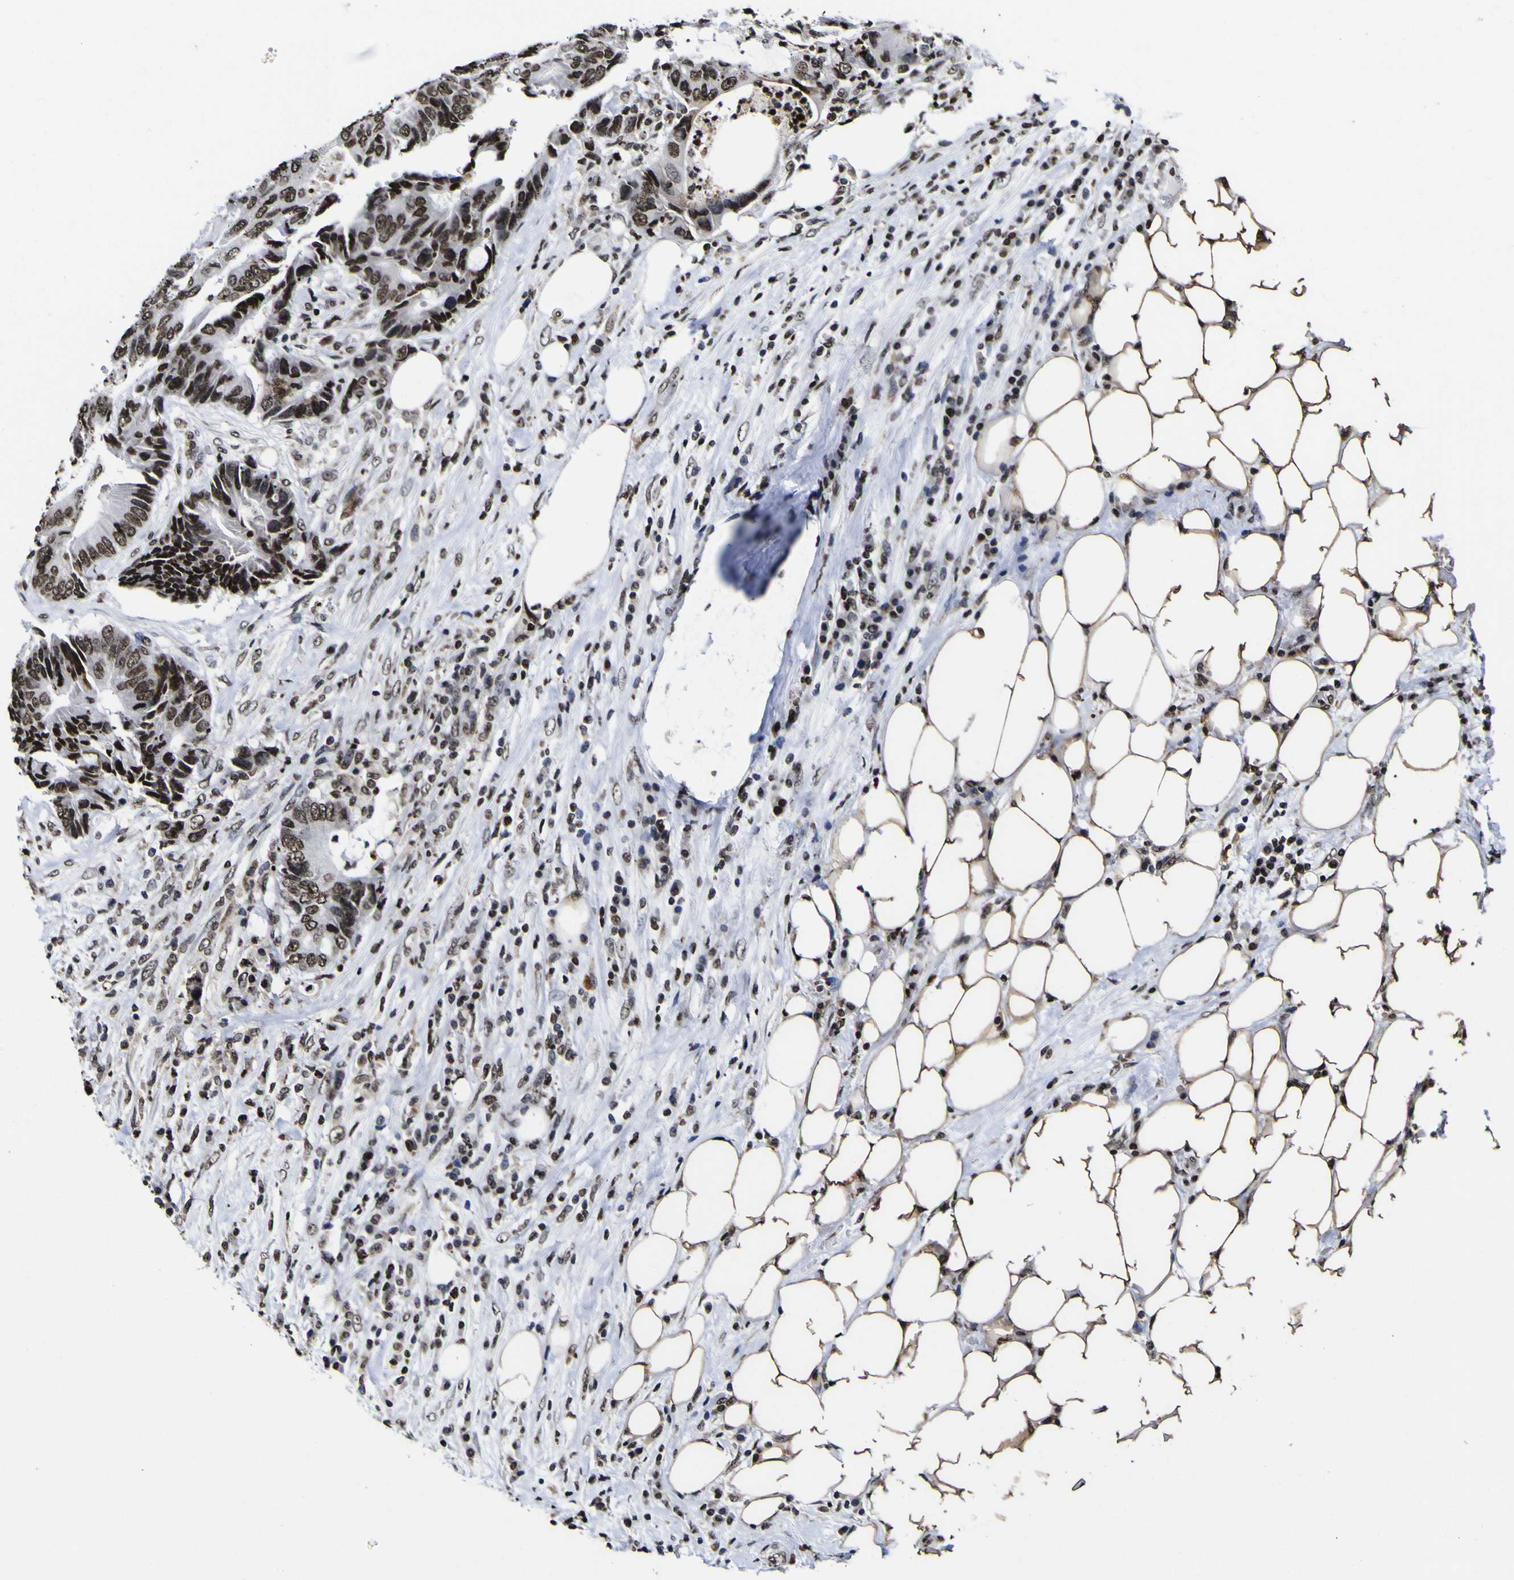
{"staining": {"intensity": "strong", "quantity": ">75%", "location": "nuclear"}, "tissue": "colorectal cancer", "cell_type": "Tumor cells", "image_type": "cancer", "snomed": [{"axis": "morphology", "description": "Adenocarcinoma, NOS"}, {"axis": "topography", "description": "Colon"}], "caption": "Adenocarcinoma (colorectal) stained with a brown dye shows strong nuclear positive expression in about >75% of tumor cells.", "gene": "PIAS1", "patient": {"sex": "male", "age": 71}}